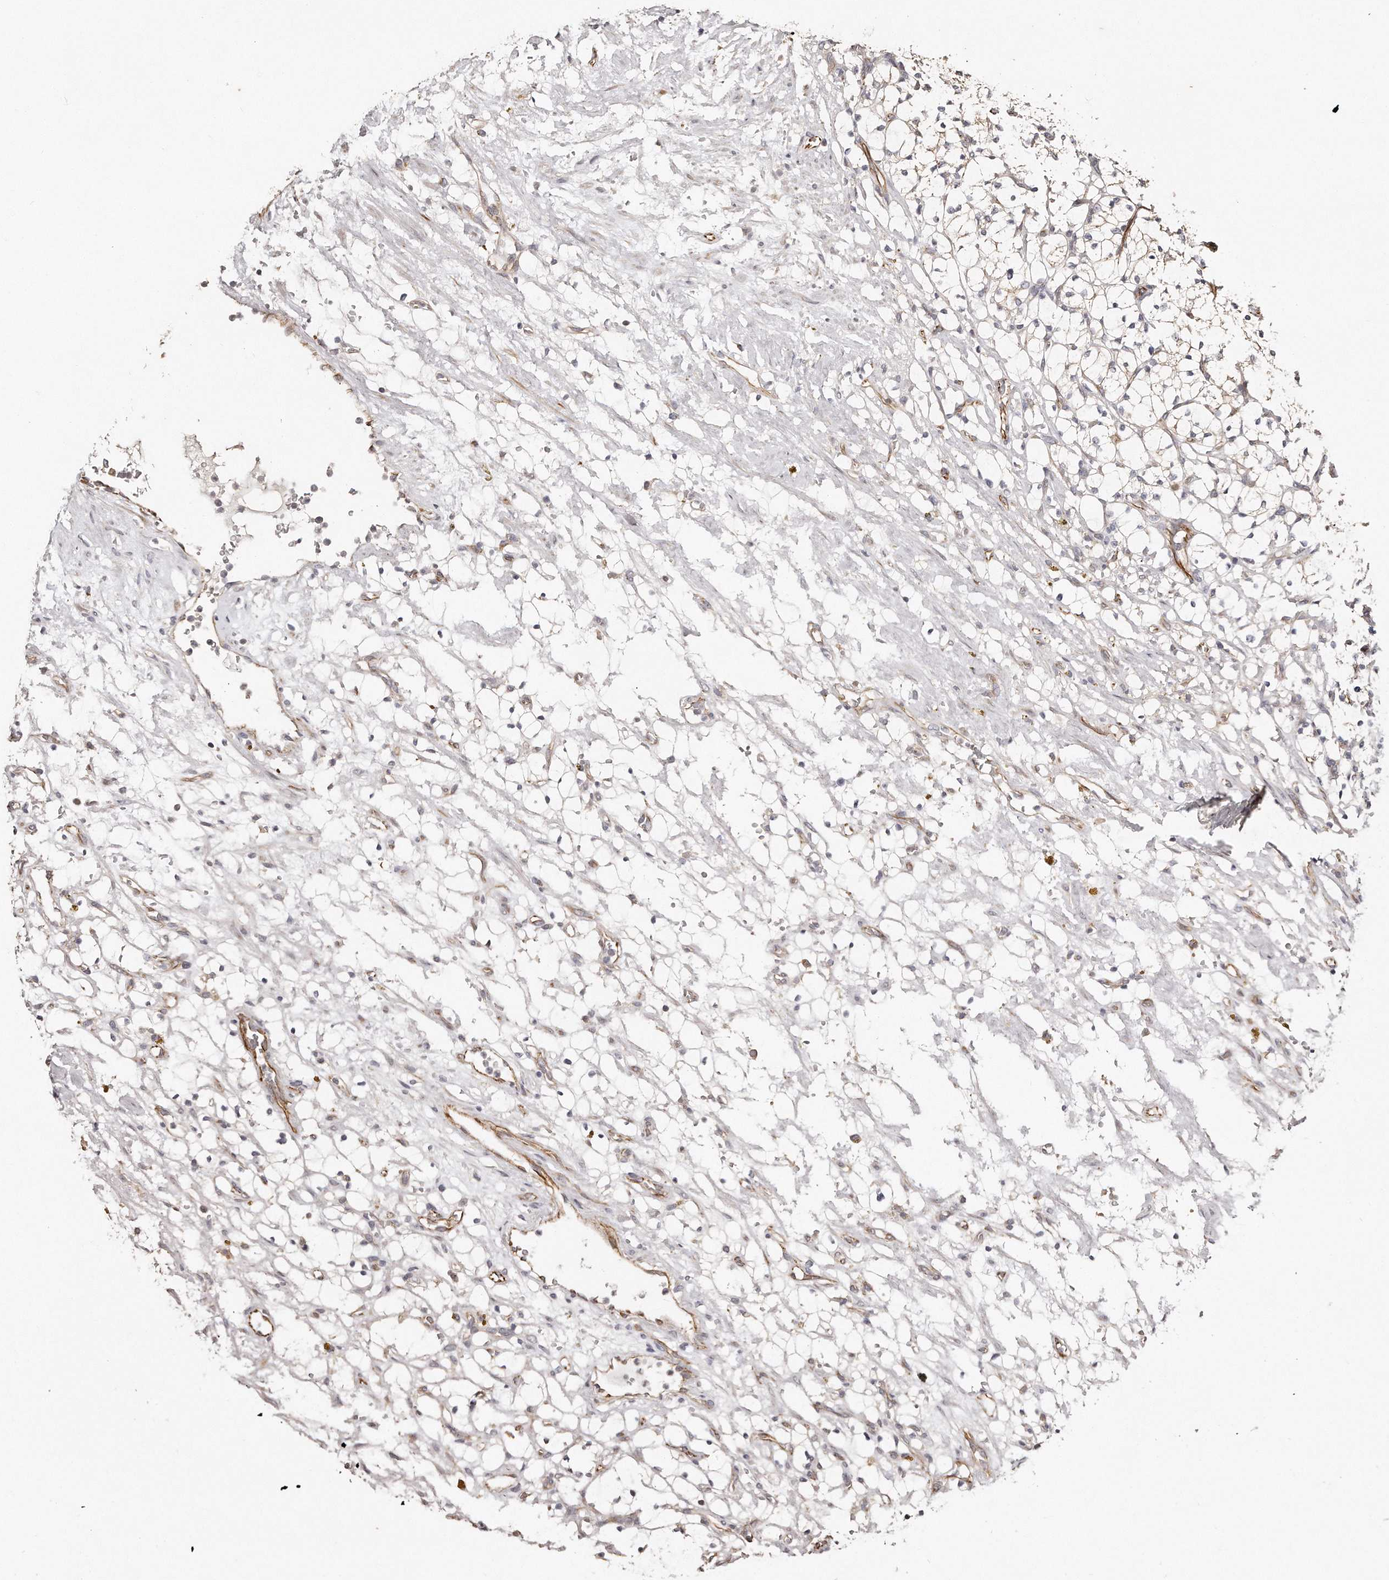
{"staining": {"intensity": "negative", "quantity": "none", "location": "none"}, "tissue": "renal cancer", "cell_type": "Tumor cells", "image_type": "cancer", "snomed": [{"axis": "morphology", "description": "Adenocarcinoma, NOS"}, {"axis": "topography", "description": "Kidney"}], "caption": "Protein analysis of adenocarcinoma (renal) shows no significant staining in tumor cells.", "gene": "ZYG11A", "patient": {"sex": "female", "age": 69}}